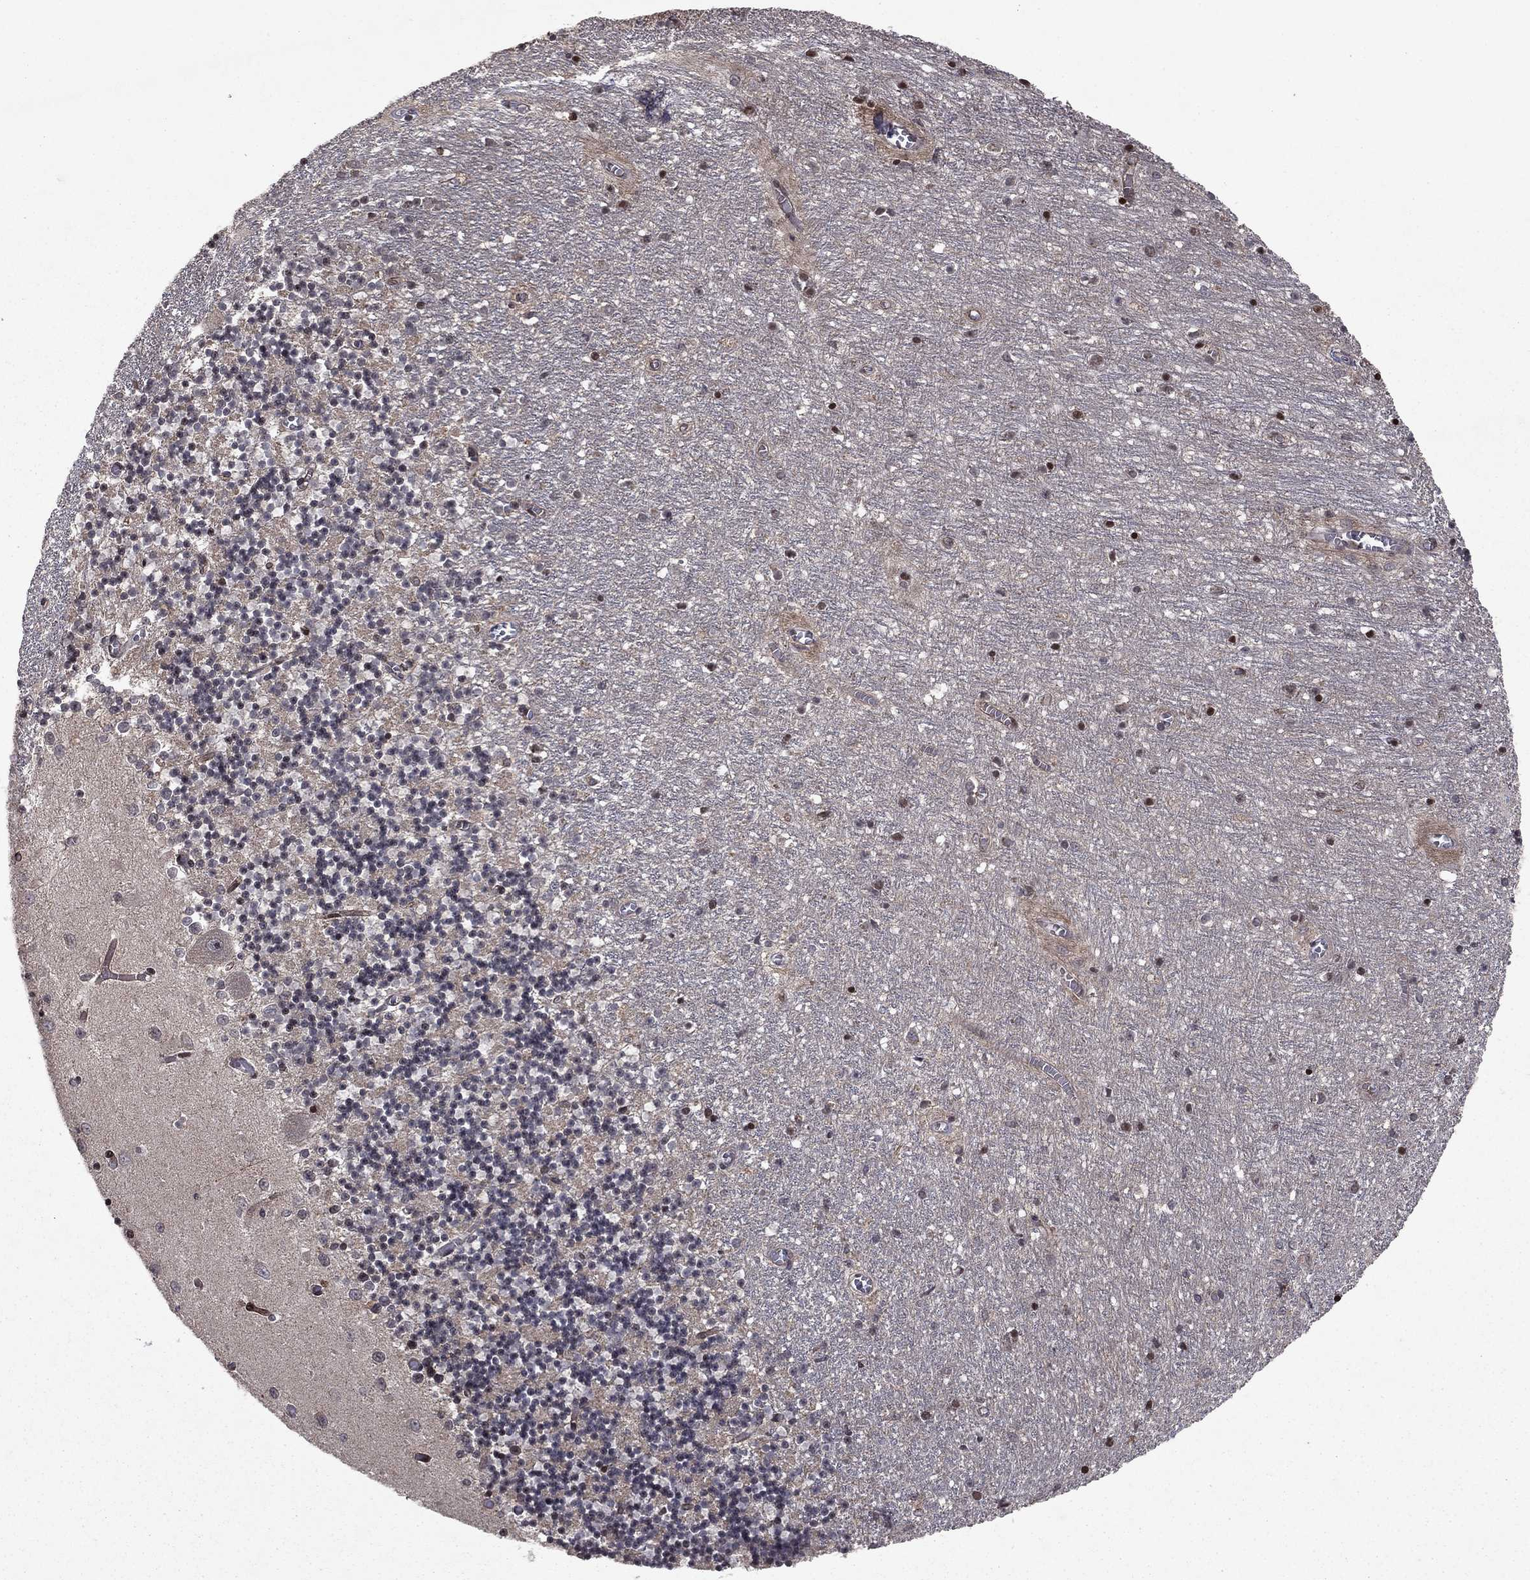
{"staining": {"intensity": "negative", "quantity": "none", "location": "none"}, "tissue": "cerebellum", "cell_type": "Cells in granular layer", "image_type": "normal", "snomed": [{"axis": "morphology", "description": "Normal tissue, NOS"}, {"axis": "topography", "description": "Cerebellum"}], "caption": "The image reveals no staining of cells in granular layer in benign cerebellum.", "gene": "SORBS1", "patient": {"sex": "female", "age": 64}}